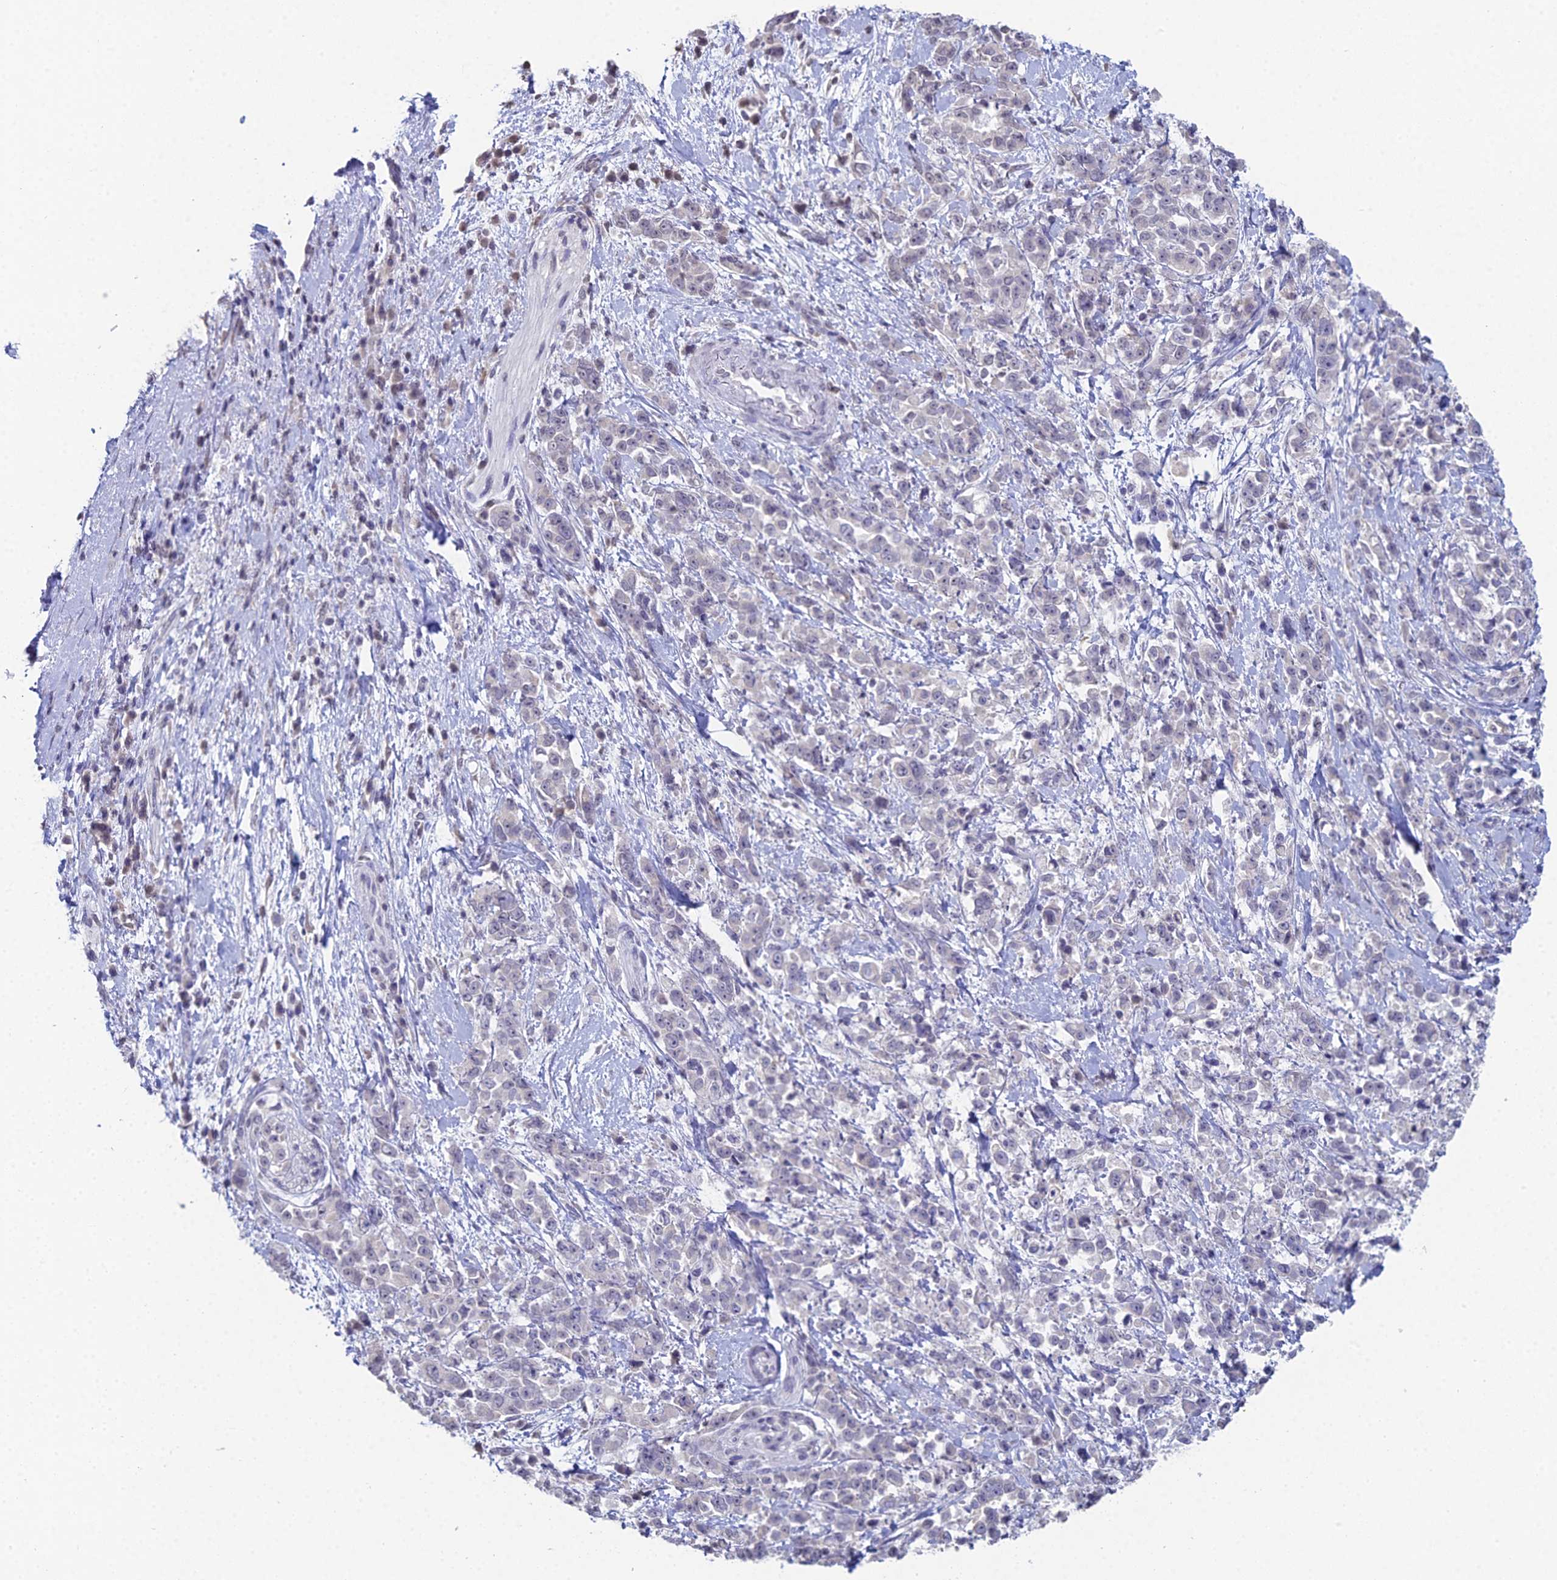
{"staining": {"intensity": "negative", "quantity": "none", "location": "none"}, "tissue": "pancreatic cancer", "cell_type": "Tumor cells", "image_type": "cancer", "snomed": [{"axis": "morphology", "description": "Normal tissue, NOS"}, {"axis": "morphology", "description": "Adenocarcinoma, NOS"}, {"axis": "topography", "description": "Pancreas"}], "caption": "Pancreatic adenocarcinoma was stained to show a protein in brown. There is no significant positivity in tumor cells.", "gene": "PRR22", "patient": {"sex": "female", "age": 64}}